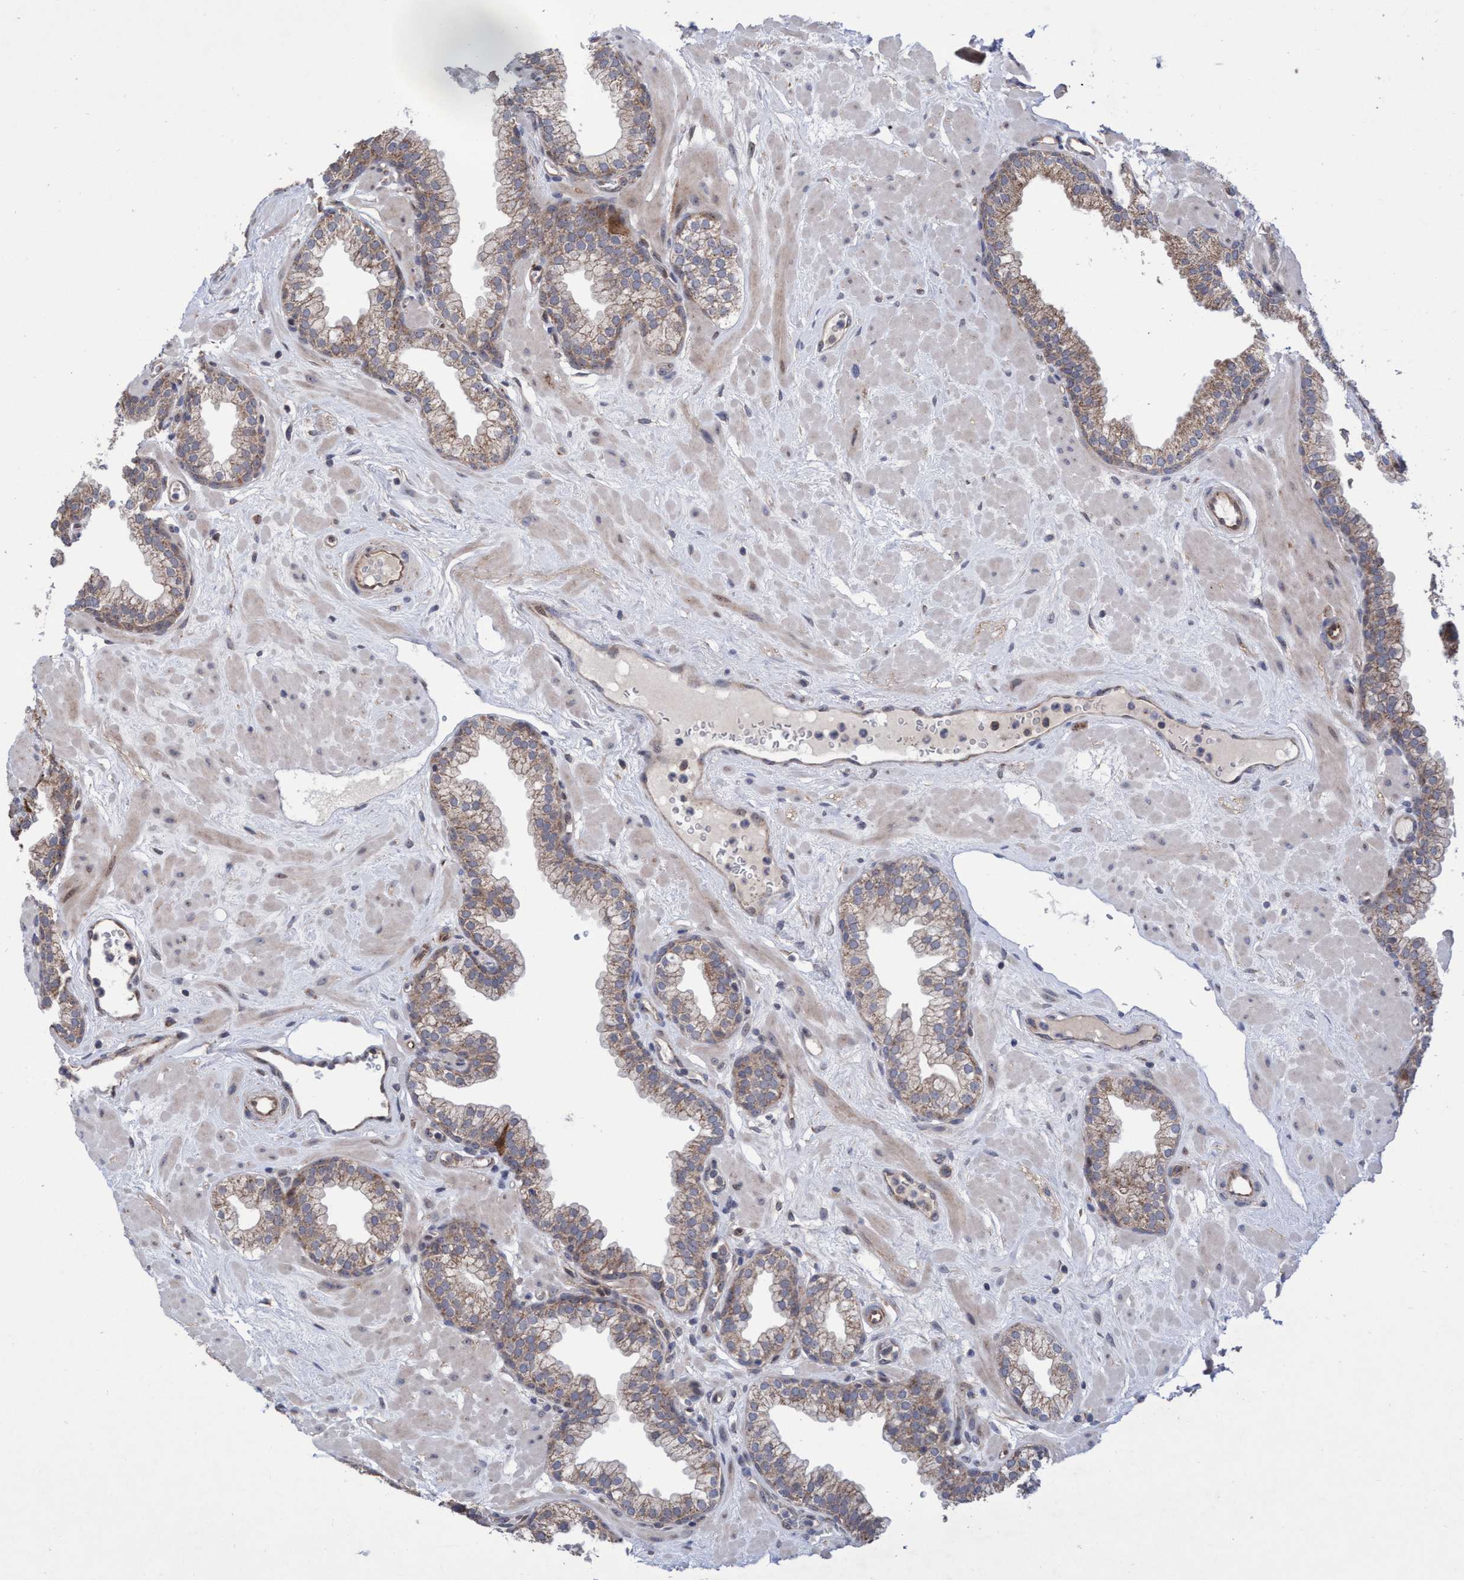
{"staining": {"intensity": "moderate", "quantity": ">75%", "location": "cytoplasmic/membranous,nuclear"}, "tissue": "prostate", "cell_type": "Glandular cells", "image_type": "normal", "snomed": [{"axis": "morphology", "description": "Normal tissue, NOS"}, {"axis": "morphology", "description": "Urothelial carcinoma, Low grade"}, {"axis": "topography", "description": "Urinary bladder"}, {"axis": "topography", "description": "Prostate"}], "caption": "IHC (DAB (3,3'-diaminobenzidine)) staining of benign prostate reveals moderate cytoplasmic/membranous,nuclear protein positivity in approximately >75% of glandular cells.", "gene": "P2RY14", "patient": {"sex": "male", "age": 60}}